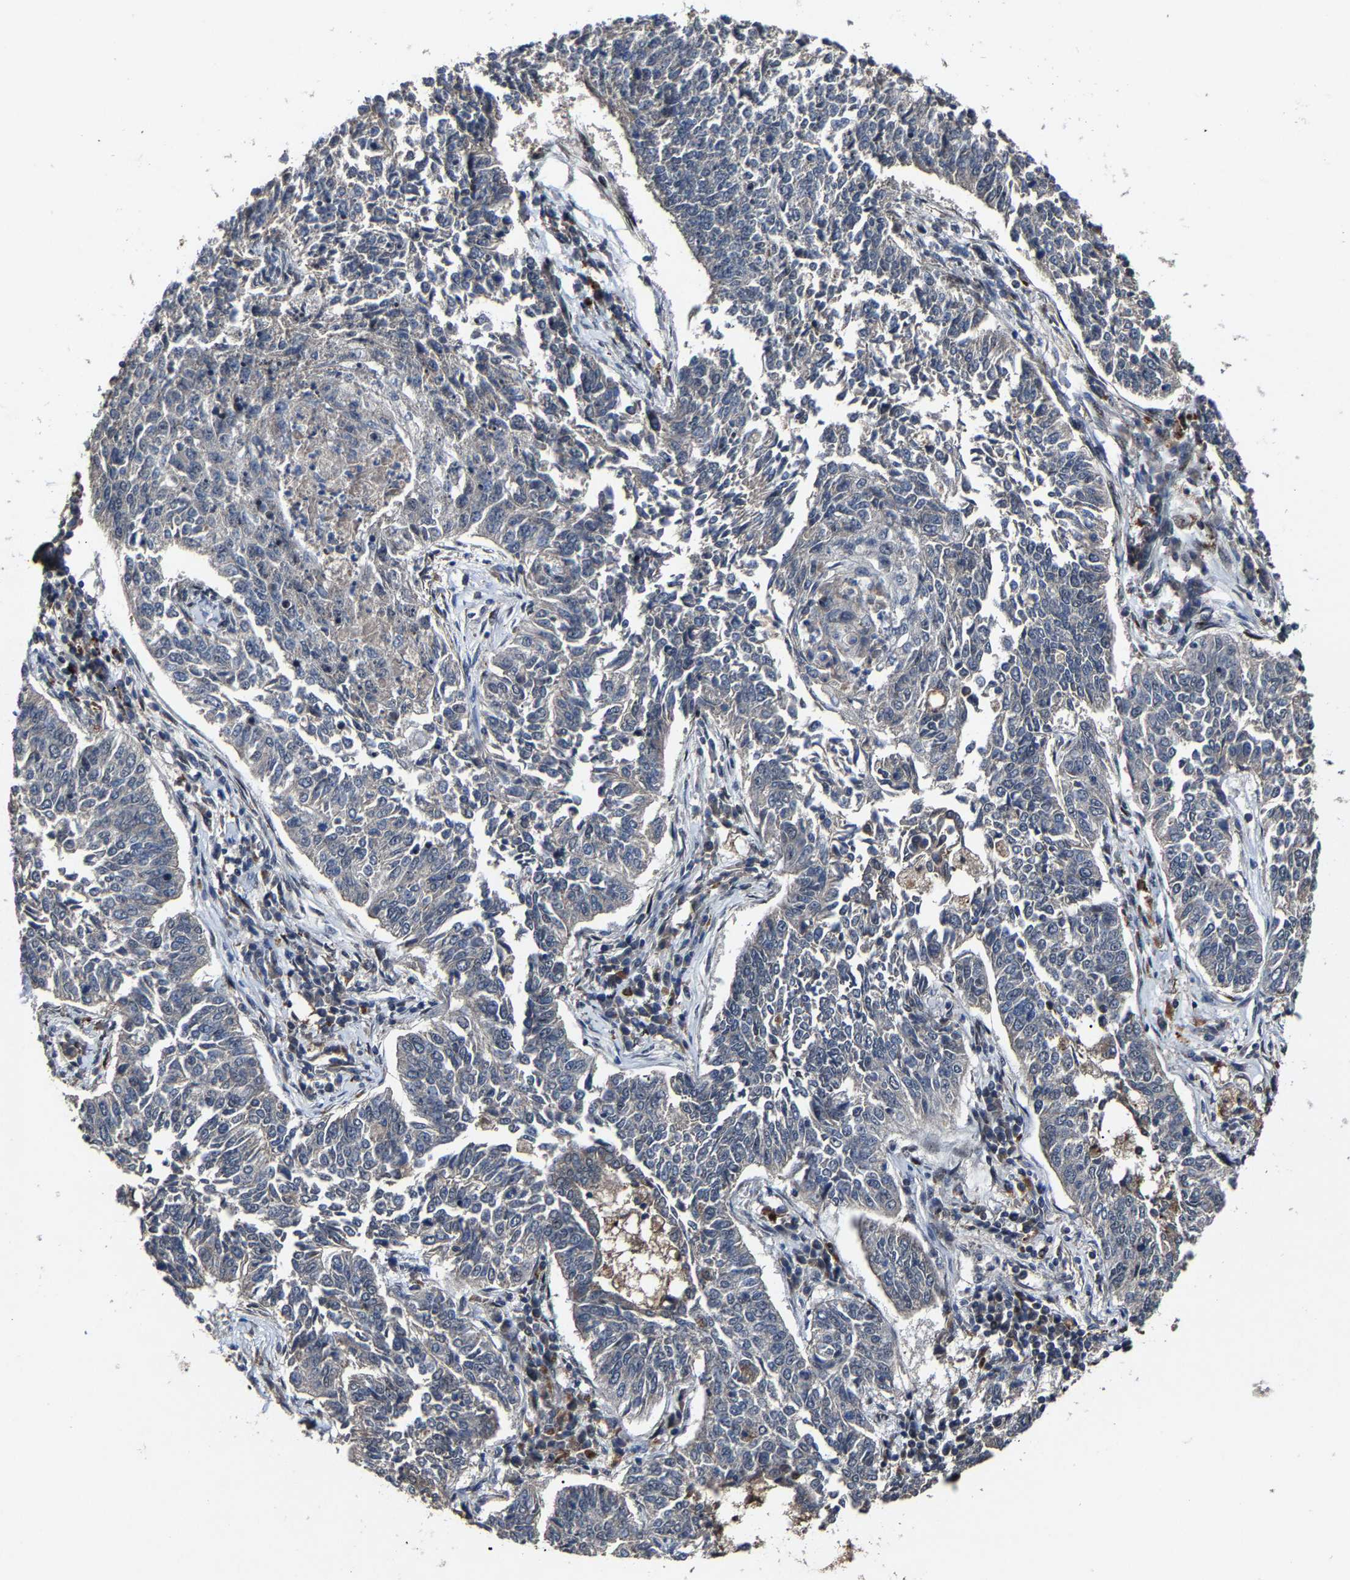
{"staining": {"intensity": "negative", "quantity": "none", "location": "none"}, "tissue": "lung cancer", "cell_type": "Tumor cells", "image_type": "cancer", "snomed": [{"axis": "morphology", "description": "Normal tissue, NOS"}, {"axis": "morphology", "description": "Squamous cell carcinoma, NOS"}, {"axis": "topography", "description": "Cartilage tissue"}, {"axis": "topography", "description": "Bronchus"}, {"axis": "topography", "description": "Lung"}], "caption": "A high-resolution micrograph shows IHC staining of squamous cell carcinoma (lung), which demonstrates no significant positivity in tumor cells.", "gene": "LSM8", "patient": {"sex": "female", "age": 49}}